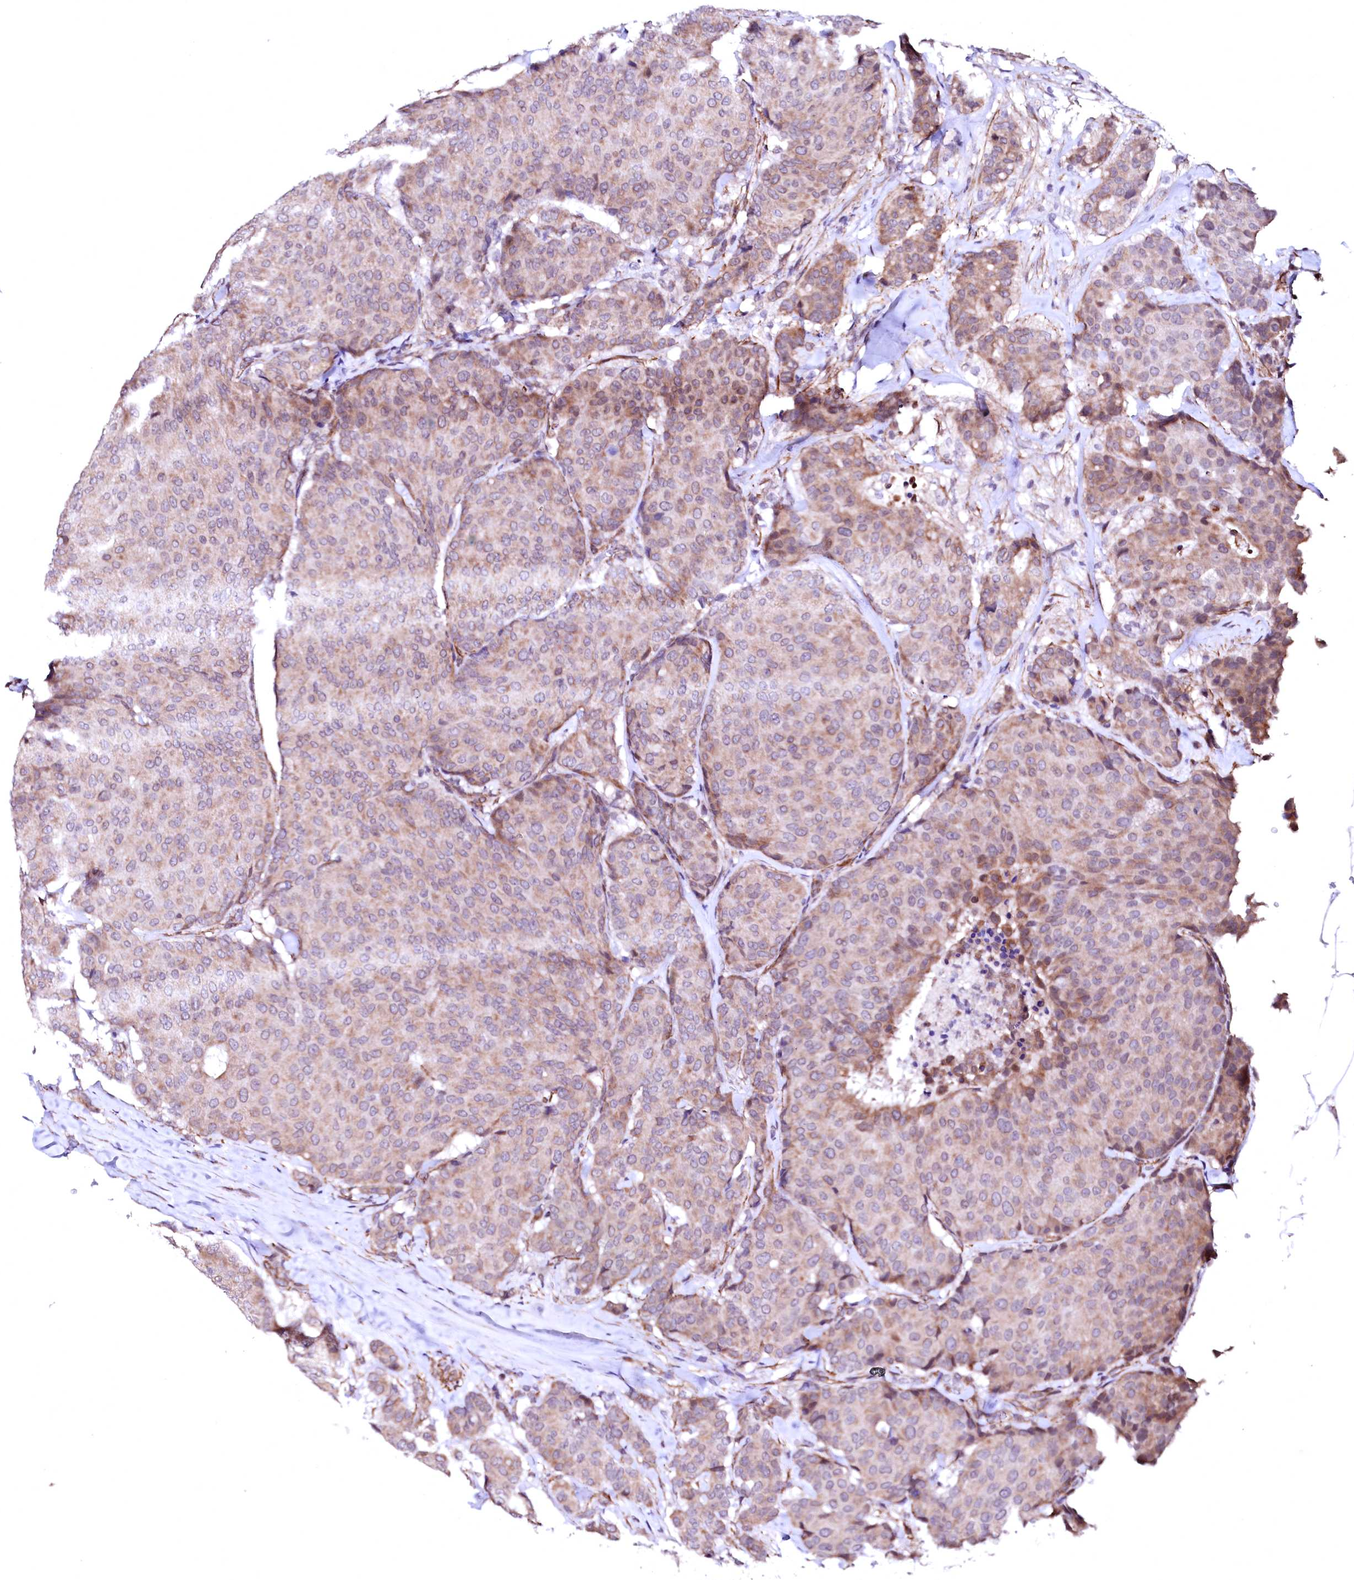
{"staining": {"intensity": "moderate", "quantity": "25%-75%", "location": "cytoplasmic/membranous"}, "tissue": "breast cancer", "cell_type": "Tumor cells", "image_type": "cancer", "snomed": [{"axis": "morphology", "description": "Duct carcinoma"}, {"axis": "topography", "description": "Breast"}], "caption": "An IHC photomicrograph of neoplastic tissue is shown. Protein staining in brown shows moderate cytoplasmic/membranous positivity in breast cancer (infiltrating ductal carcinoma) within tumor cells.", "gene": "GPR176", "patient": {"sex": "female", "age": 75}}